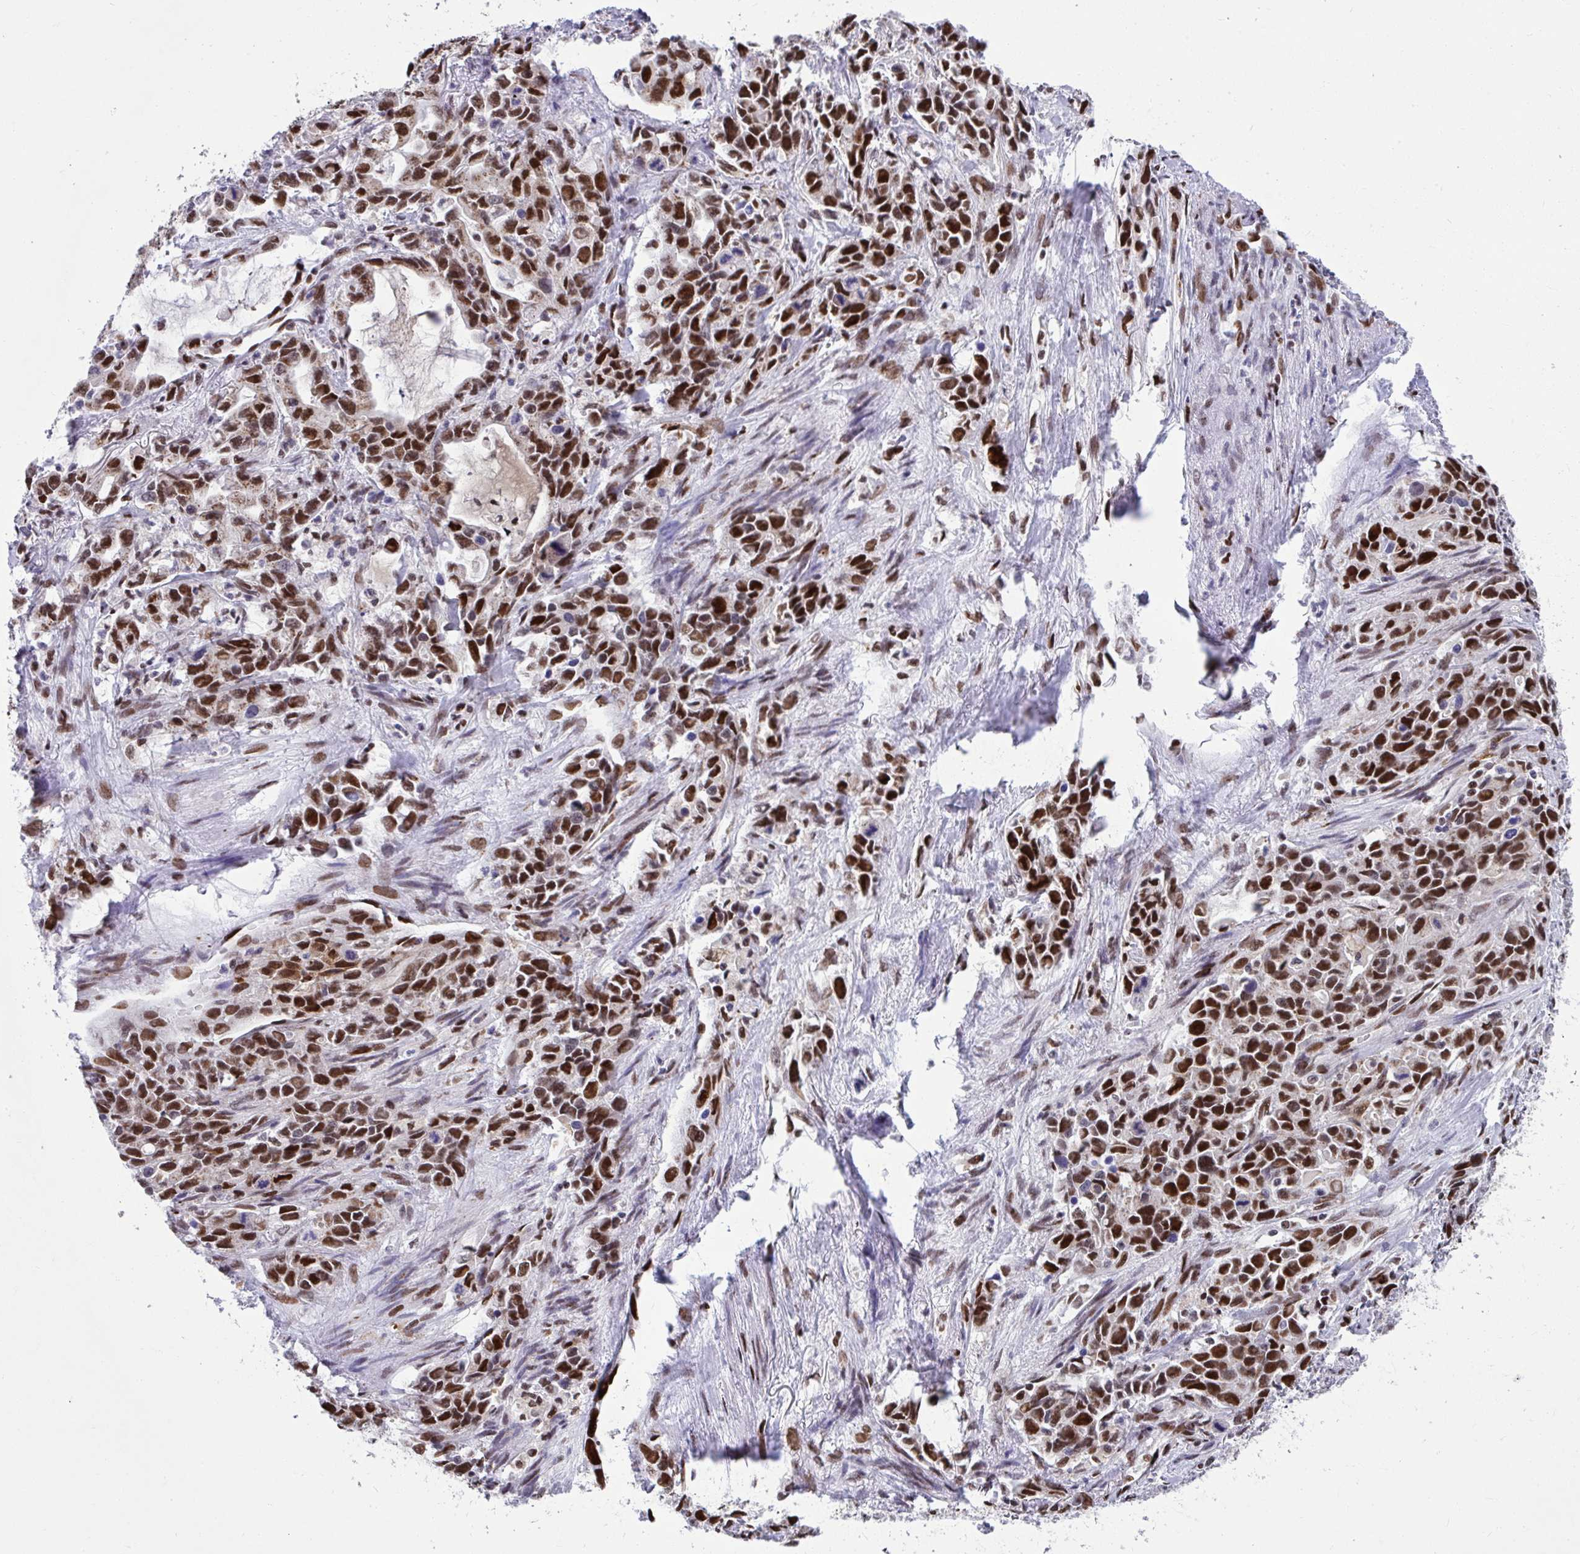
{"staining": {"intensity": "strong", "quantity": ">75%", "location": "nuclear"}, "tissue": "stomach cancer", "cell_type": "Tumor cells", "image_type": "cancer", "snomed": [{"axis": "morphology", "description": "Adenocarcinoma, NOS"}, {"axis": "topography", "description": "Stomach, upper"}], "caption": "About >75% of tumor cells in human adenocarcinoma (stomach) display strong nuclear protein staining as visualized by brown immunohistochemical staining.", "gene": "SLC35C2", "patient": {"sex": "male", "age": 85}}